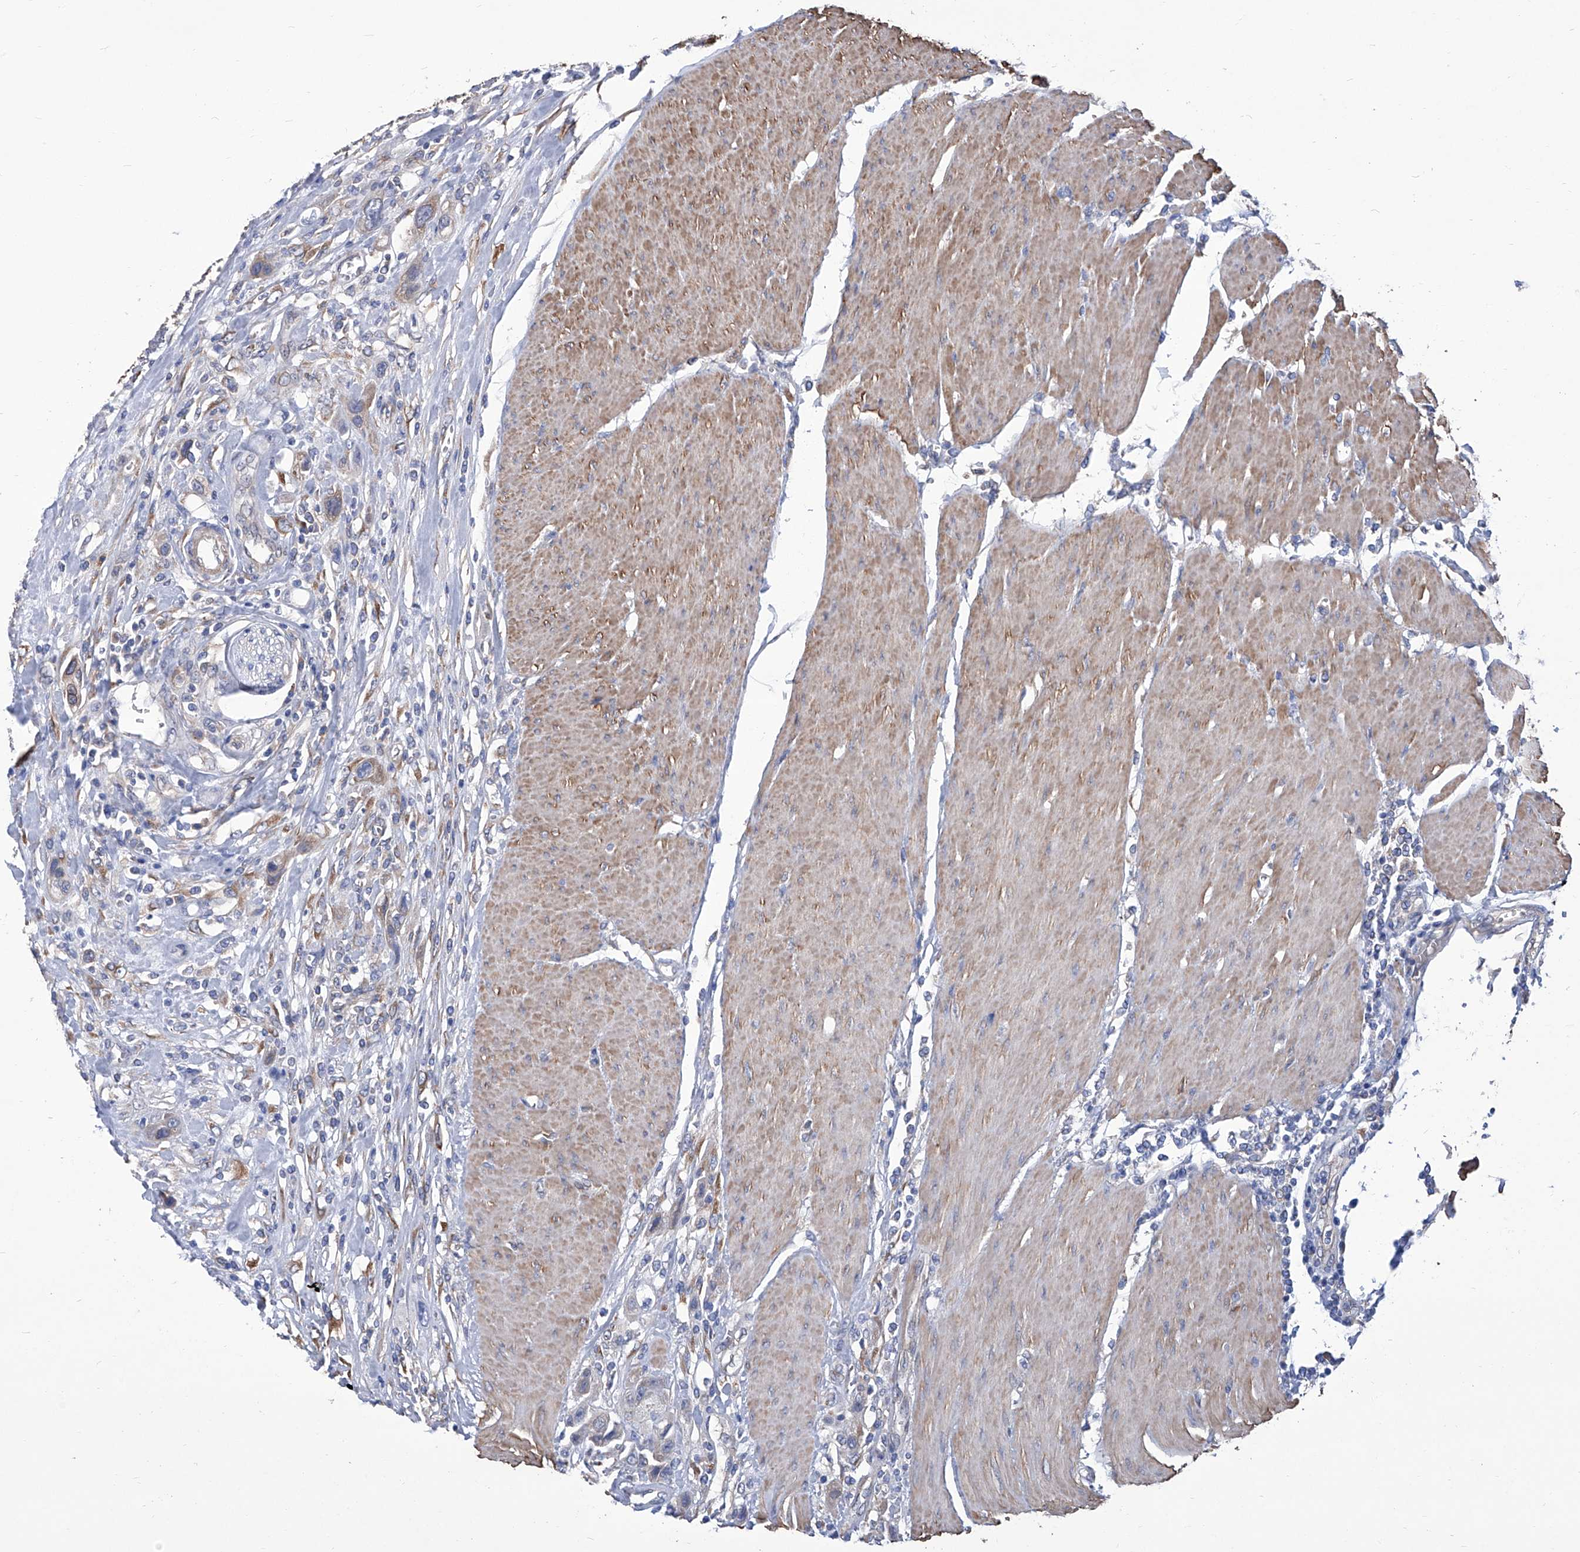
{"staining": {"intensity": "weak", "quantity": "<25%", "location": "cytoplasmic/membranous"}, "tissue": "urothelial cancer", "cell_type": "Tumor cells", "image_type": "cancer", "snomed": [{"axis": "morphology", "description": "Urothelial carcinoma, High grade"}, {"axis": "topography", "description": "Urinary bladder"}], "caption": "High magnification brightfield microscopy of urothelial cancer stained with DAB (3,3'-diaminobenzidine) (brown) and counterstained with hematoxylin (blue): tumor cells show no significant positivity.", "gene": "SMS", "patient": {"sex": "male", "age": 50}}